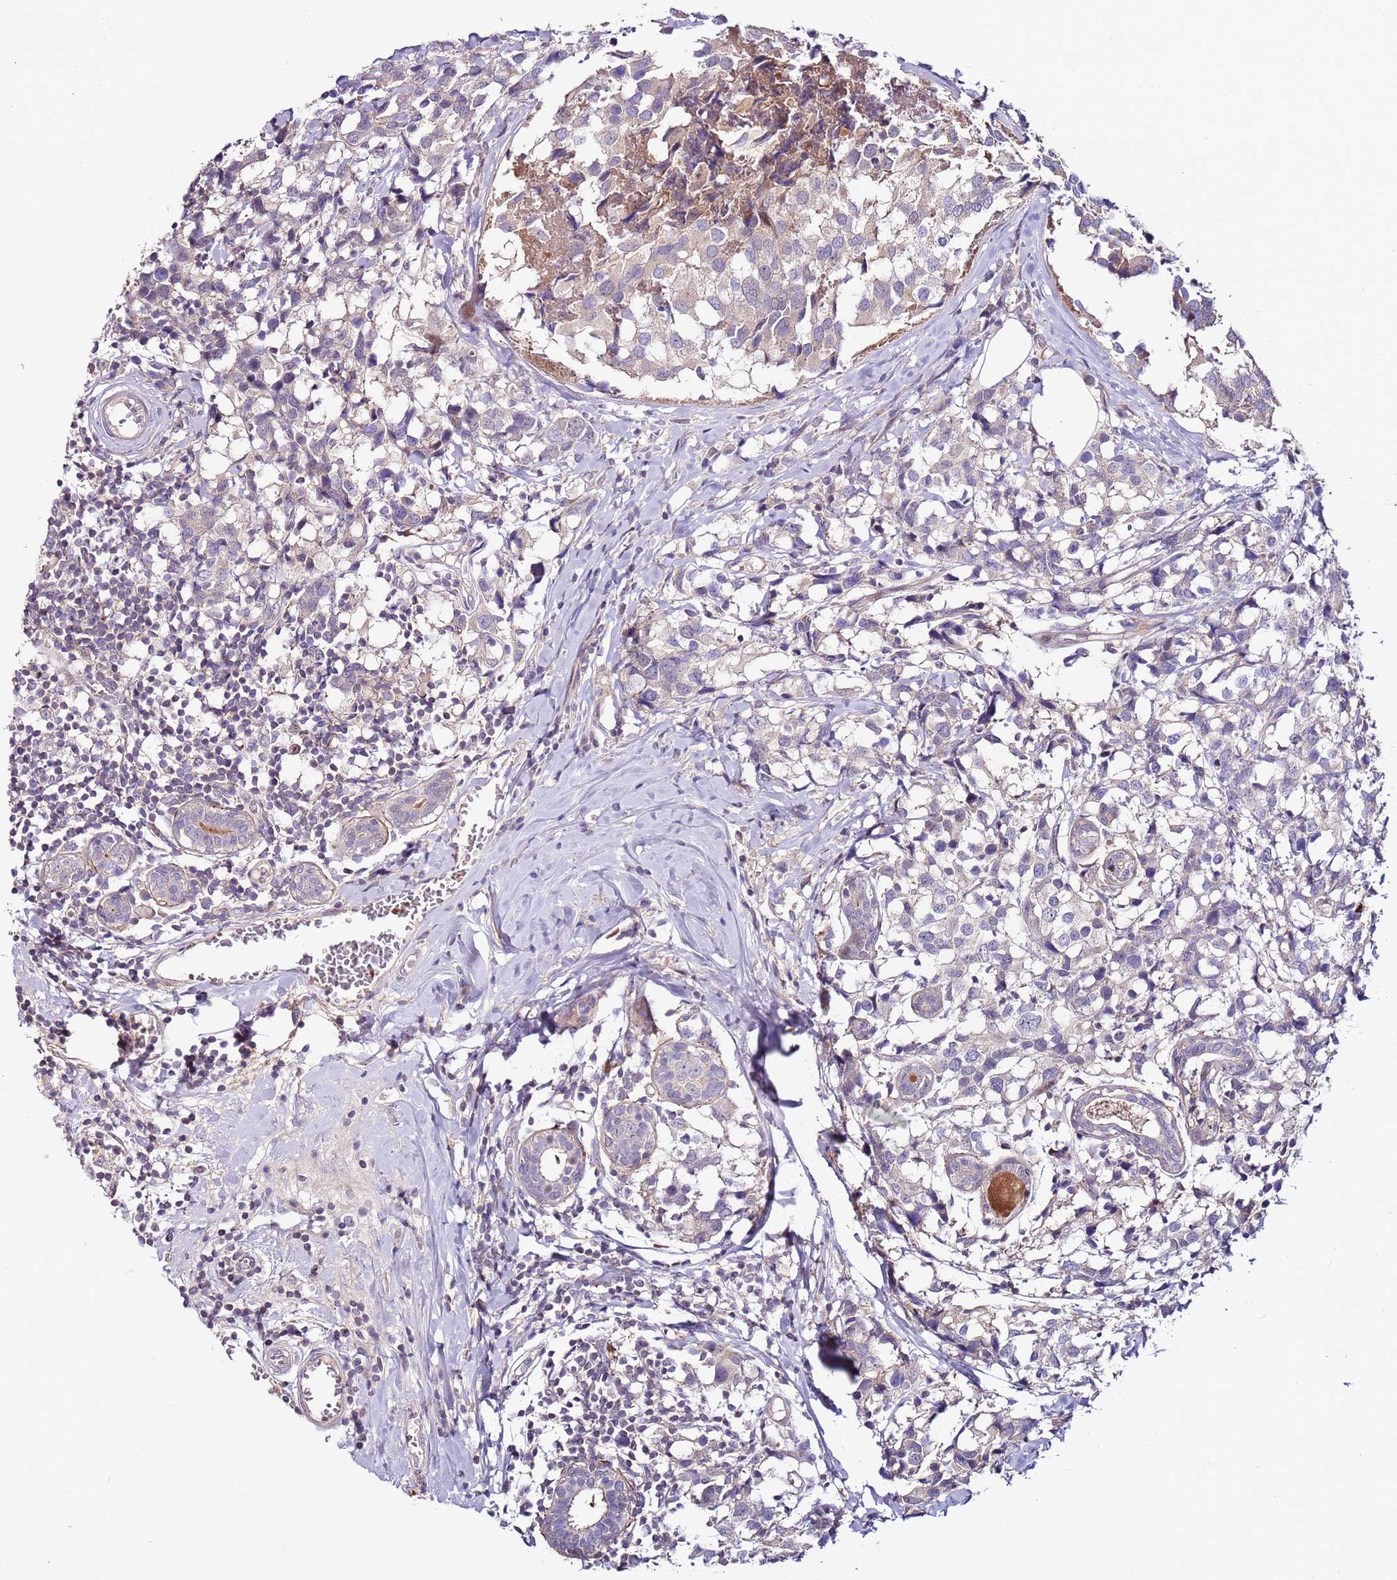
{"staining": {"intensity": "negative", "quantity": "none", "location": "none"}, "tissue": "breast cancer", "cell_type": "Tumor cells", "image_type": "cancer", "snomed": [{"axis": "morphology", "description": "Lobular carcinoma"}, {"axis": "topography", "description": "Breast"}], "caption": "Histopathology image shows no significant protein positivity in tumor cells of lobular carcinoma (breast).", "gene": "MTG2", "patient": {"sex": "female", "age": 59}}